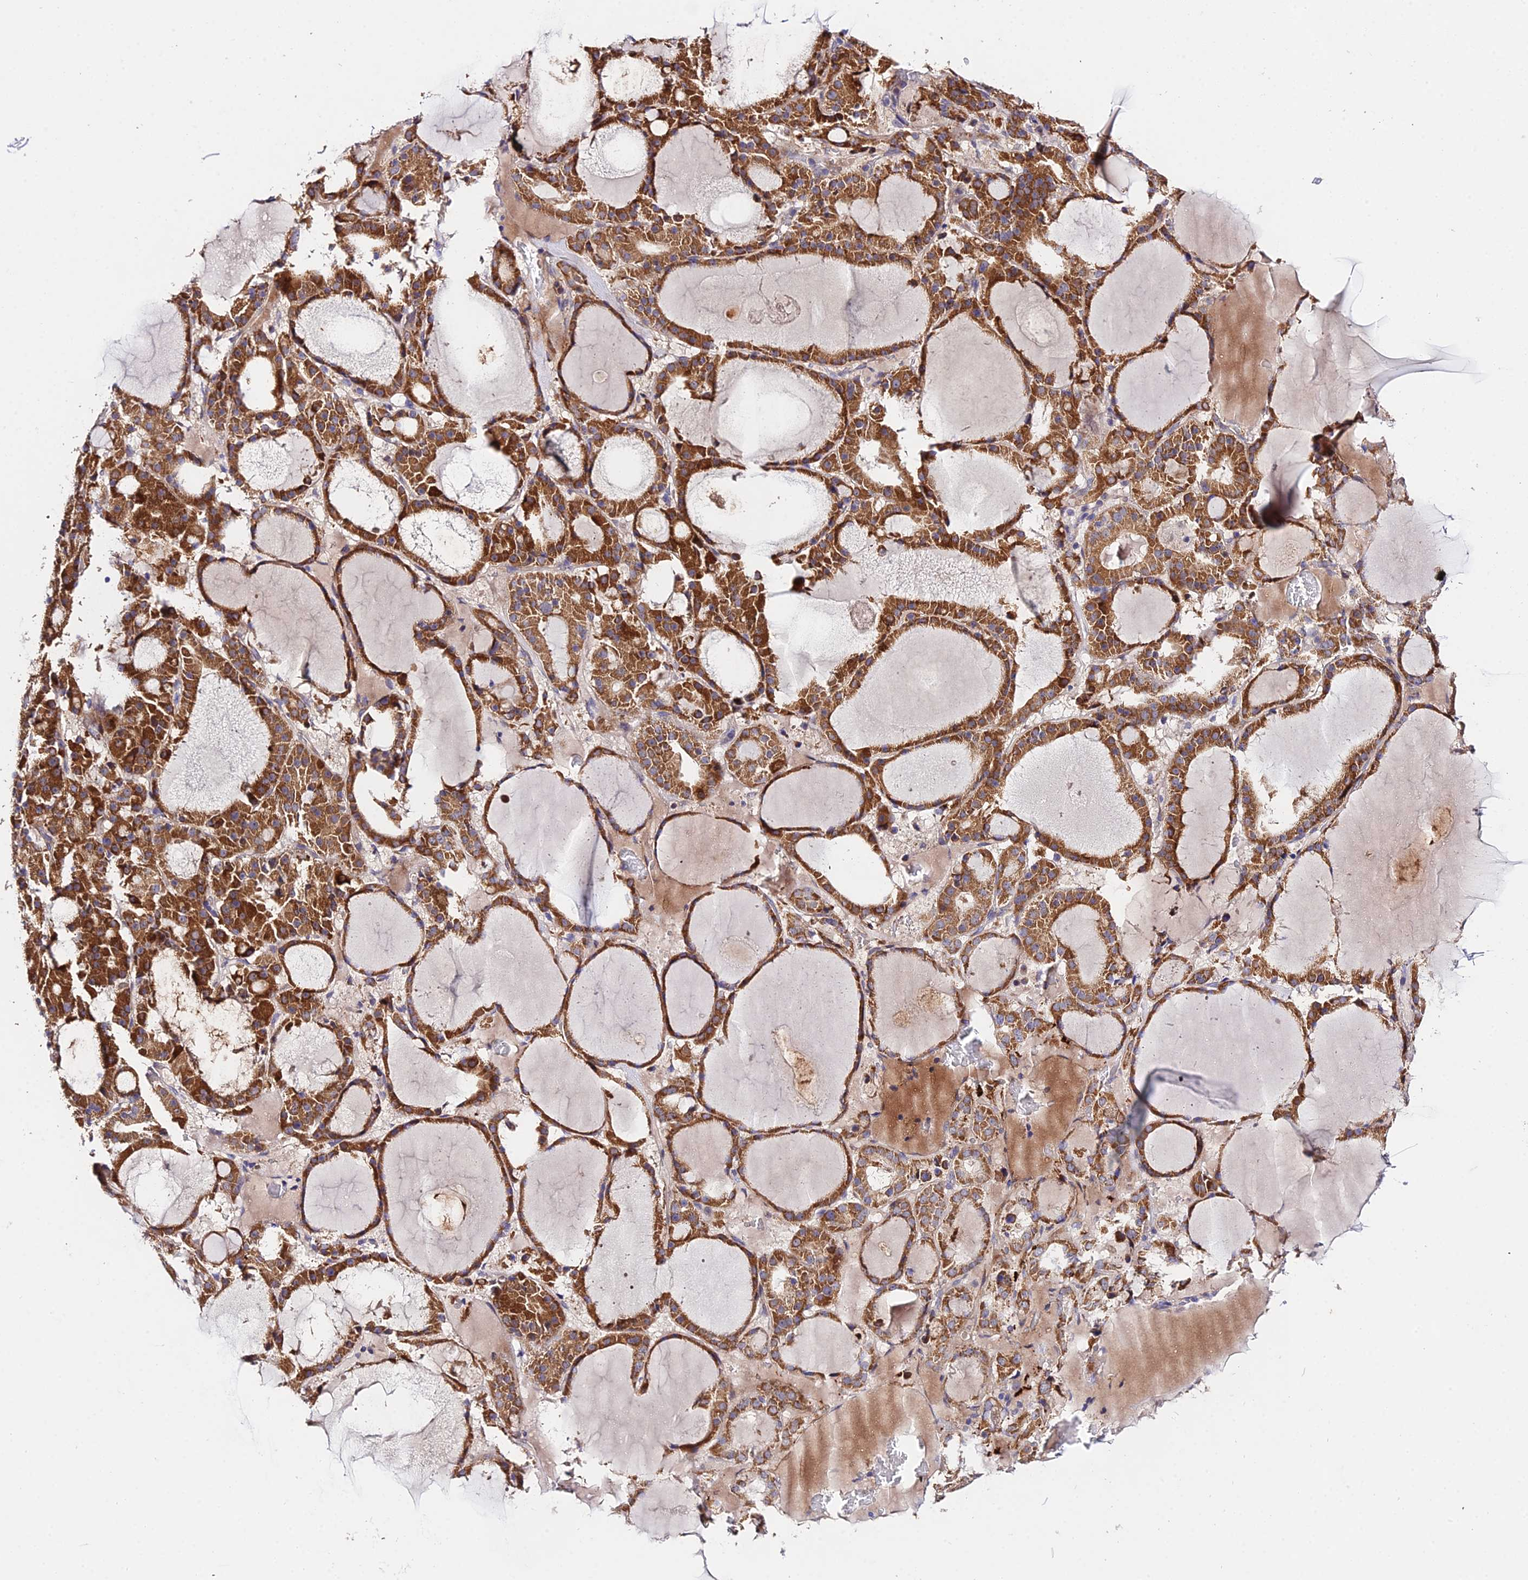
{"staining": {"intensity": "moderate", "quantity": "25%-75%", "location": "cytoplasmic/membranous"}, "tissue": "thyroid gland", "cell_type": "Glandular cells", "image_type": "normal", "snomed": [{"axis": "morphology", "description": "Normal tissue, NOS"}, {"axis": "morphology", "description": "Carcinoma, NOS"}, {"axis": "topography", "description": "Thyroid gland"}], "caption": "Thyroid gland stained with IHC reveals moderate cytoplasmic/membranous positivity in about 25%-75% of glandular cells. The staining is performed using DAB brown chromogen to label protein expression. The nuclei are counter-stained blue using hematoxylin.", "gene": "WDR5B", "patient": {"sex": "female", "age": 86}}